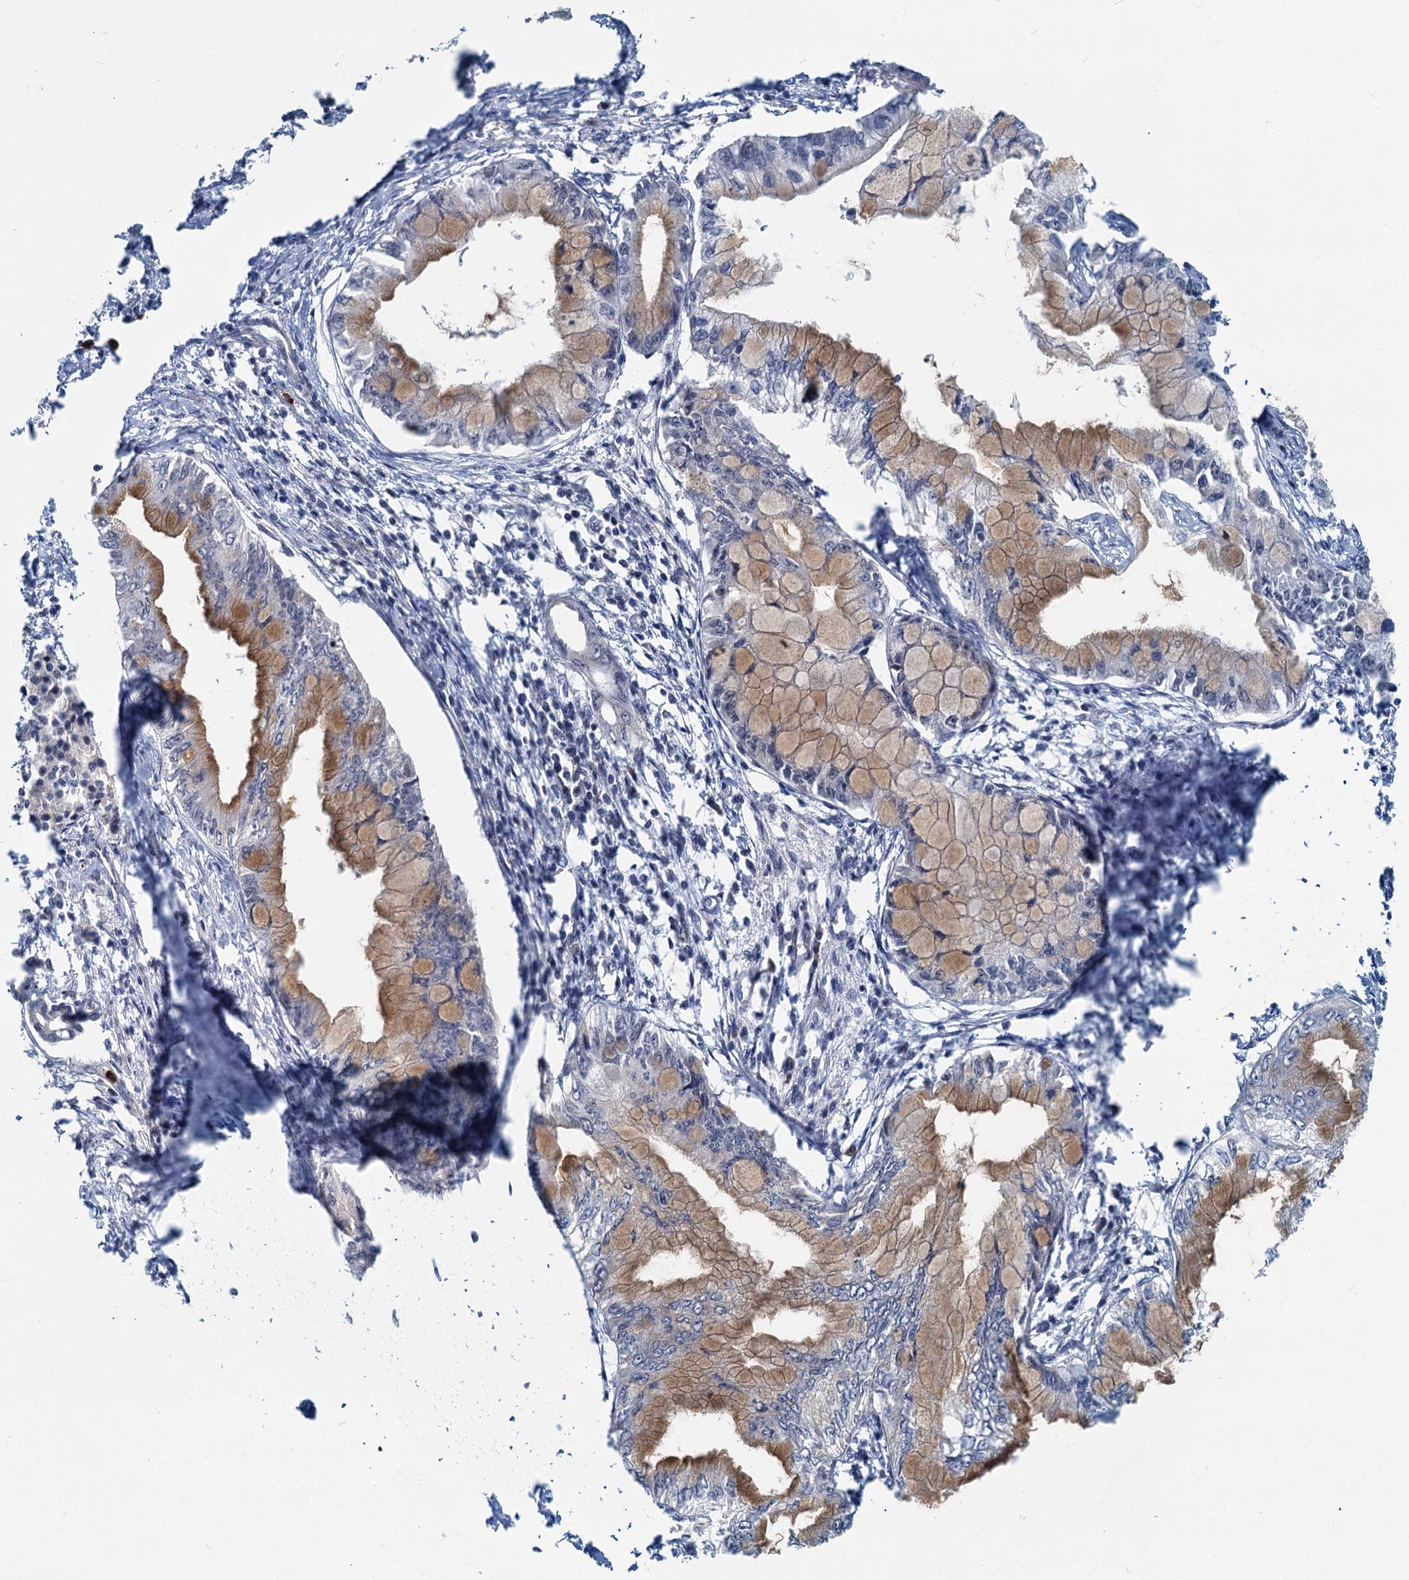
{"staining": {"intensity": "moderate", "quantity": ">75%", "location": "cytoplasmic/membranous"}, "tissue": "pancreatic cancer", "cell_type": "Tumor cells", "image_type": "cancer", "snomed": [{"axis": "morphology", "description": "Adenocarcinoma, NOS"}, {"axis": "topography", "description": "Pancreas"}], "caption": "A brown stain highlights moderate cytoplasmic/membranous positivity of a protein in human pancreatic adenocarcinoma tumor cells. (brown staining indicates protein expression, while blue staining denotes nuclei).", "gene": "ADCY2", "patient": {"sex": "male", "age": 48}}